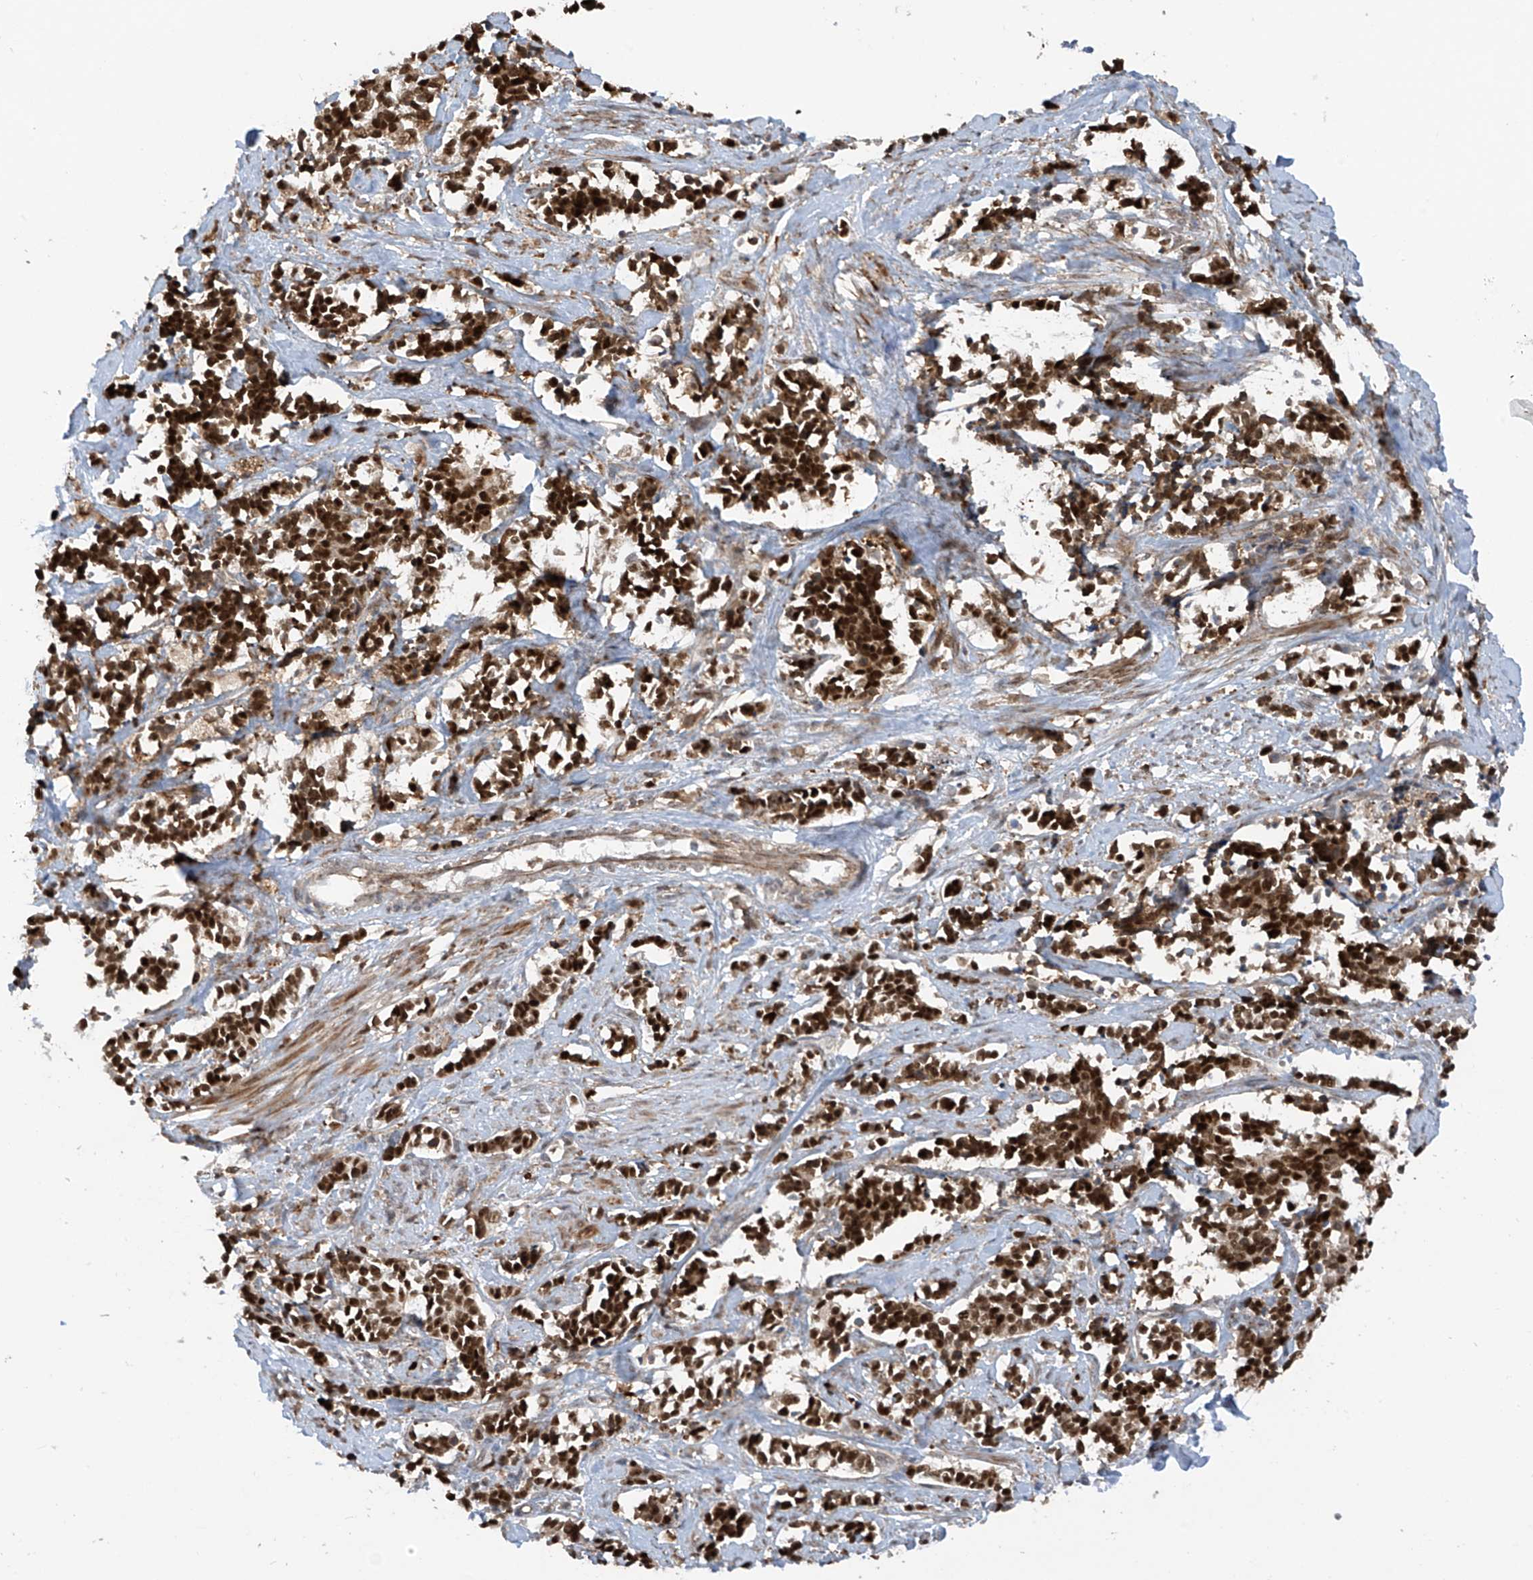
{"staining": {"intensity": "strong", "quantity": ">75%", "location": "nuclear"}, "tissue": "cervical cancer", "cell_type": "Tumor cells", "image_type": "cancer", "snomed": [{"axis": "morphology", "description": "Normal tissue, NOS"}, {"axis": "morphology", "description": "Squamous cell carcinoma, NOS"}, {"axis": "topography", "description": "Cervix"}], "caption": "Cervical squamous cell carcinoma stained for a protein demonstrates strong nuclear positivity in tumor cells. (Stains: DAB in brown, nuclei in blue, Microscopy: brightfield microscopy at high magnification).", "gene": "REPIN1", "patient": {"sex": "female", "age": 35}}